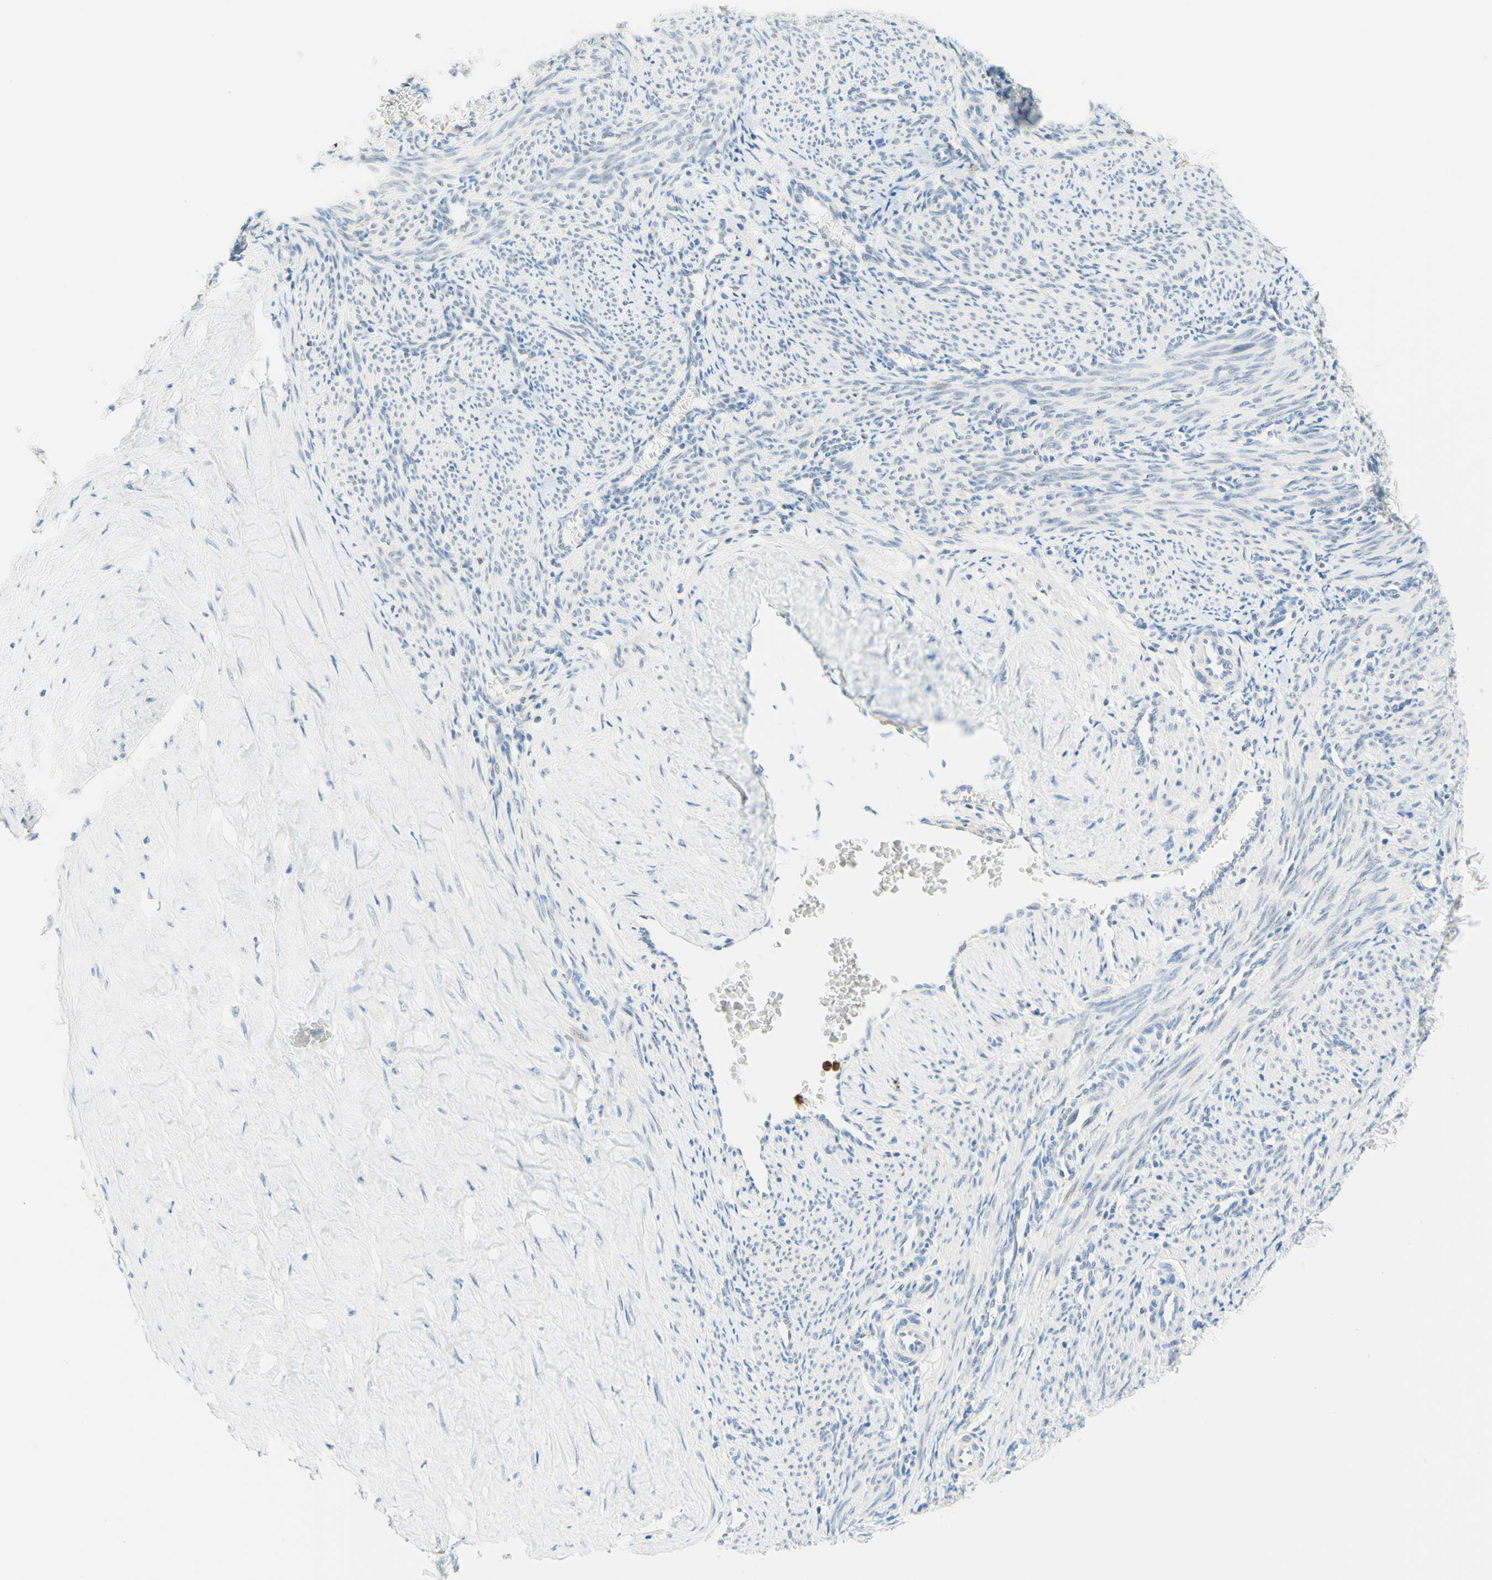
{"staining": {"intensity": "negative", "quantity": "none", "location": "none"}, "tissue": "smooth muscle", "cell_type": "Smooth muscle cells", "image_type": "normal", "snomed": [{"axis": "morphology", "description": "Normal tissue, NOS"}, {"axis": "topography", "description": "Endometrium"}], "caption": "A histopathology image of human smooth muscle is negative for staining in smooth muscle cells. (DAB immunohistochemistry (IHC), high magnification).", "gene": "TREM2", "patient": {"sex": "female", "age": 33}}